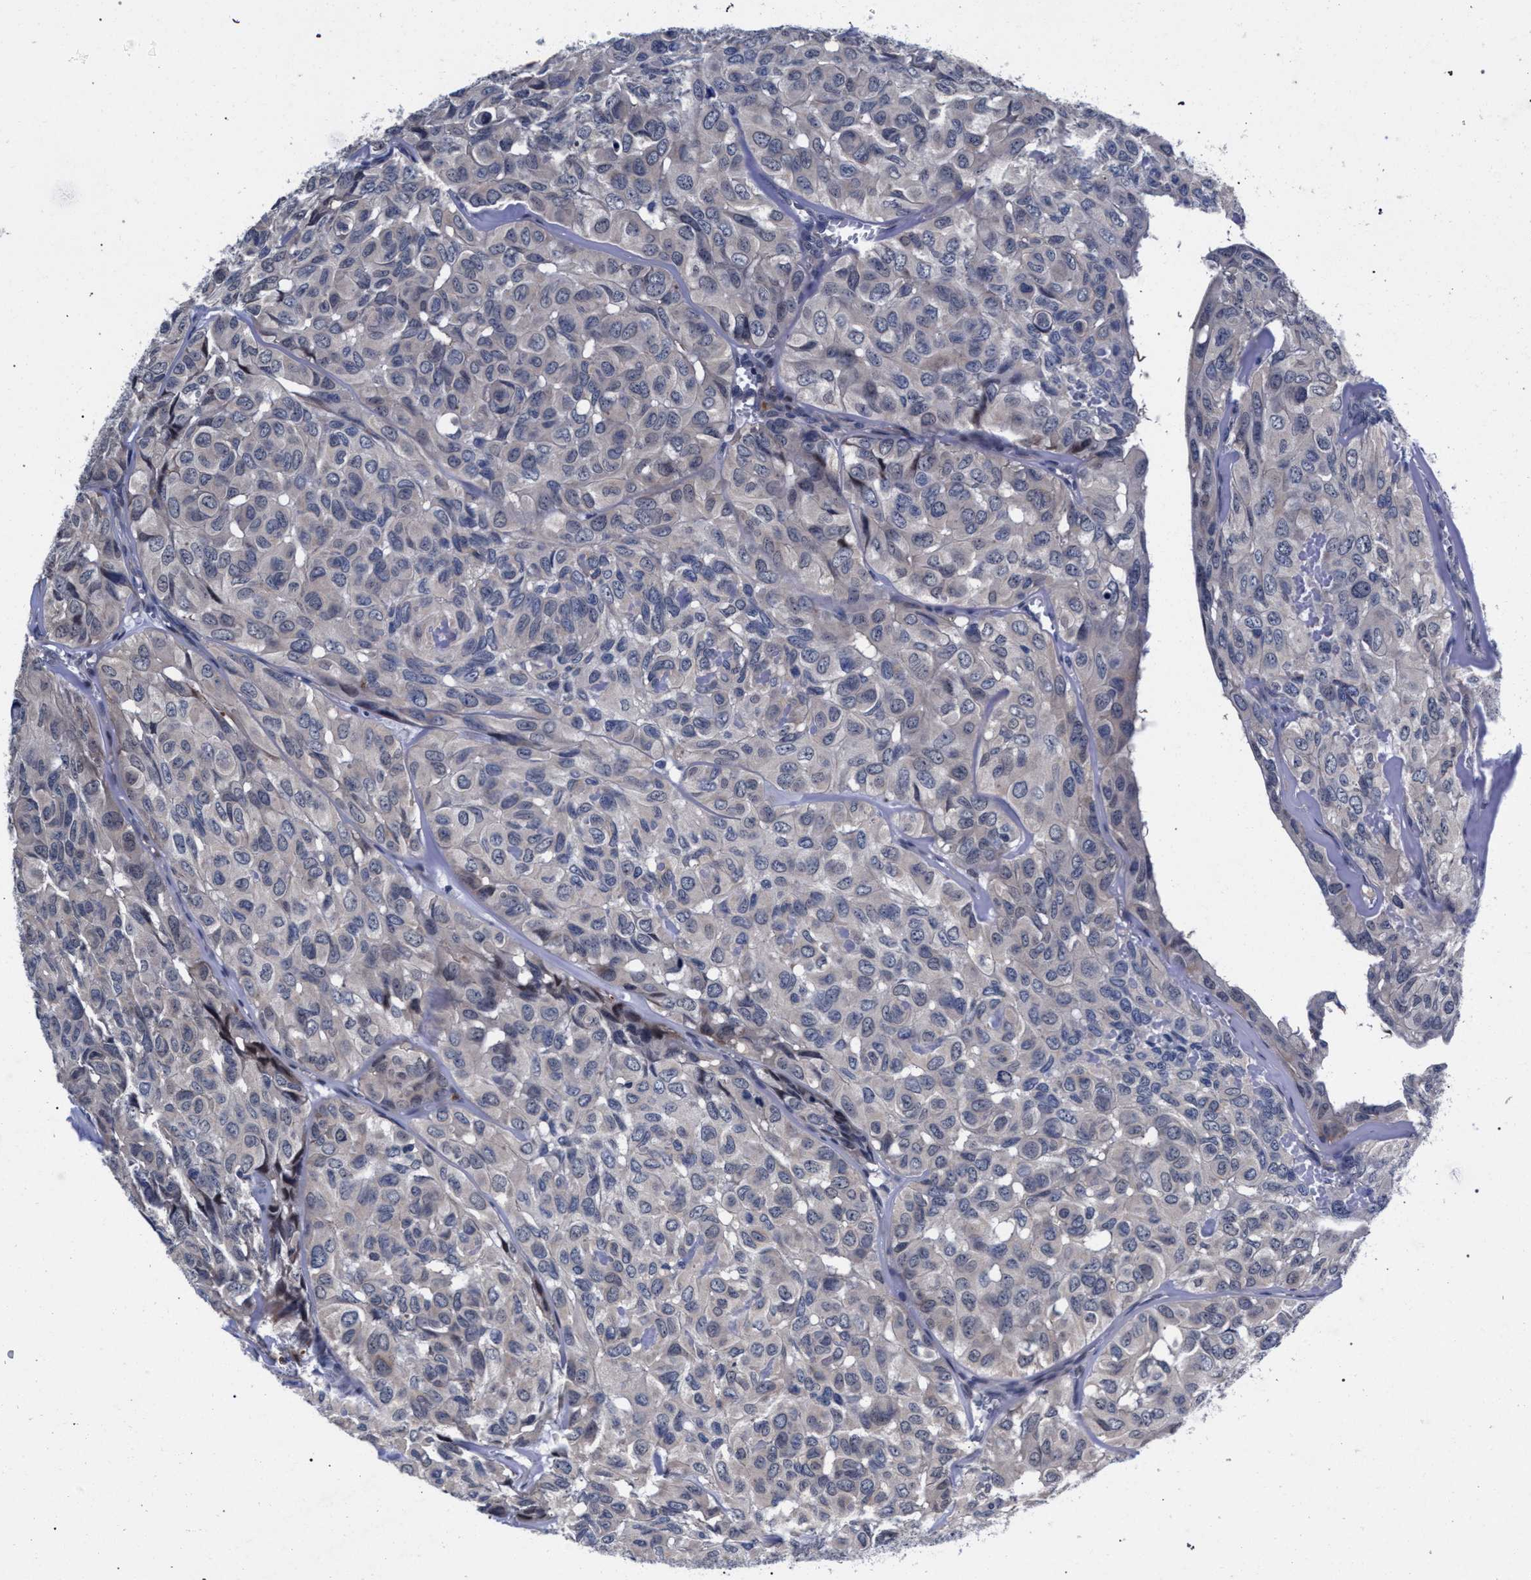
{"staining": {"intensity": "negative", "quantity": "none", "location": "none"}, "tissue": "head and neck cancer", "cell_type": "Tumor cells", "image_type": "cancer", "snomed": [{"axis": "morphology", "description": "Adenocarcinoma, NOS"}, {"axis": "topography", "description": "Salivary gland, NOS"}, {"axis": "topography", "description": "Head-Neck"}], "caption": "The photomicrograph reveals no staining of tumor cells in head and neck cancer (adenocarcinoma). (Stains: DAB immunohistochemistry with hematoxylin counter stain, Microscopy: brightfield microscopy at high magnification).", "gene": "ZNF462", "patient": {"sex": "female", "age": 76}}